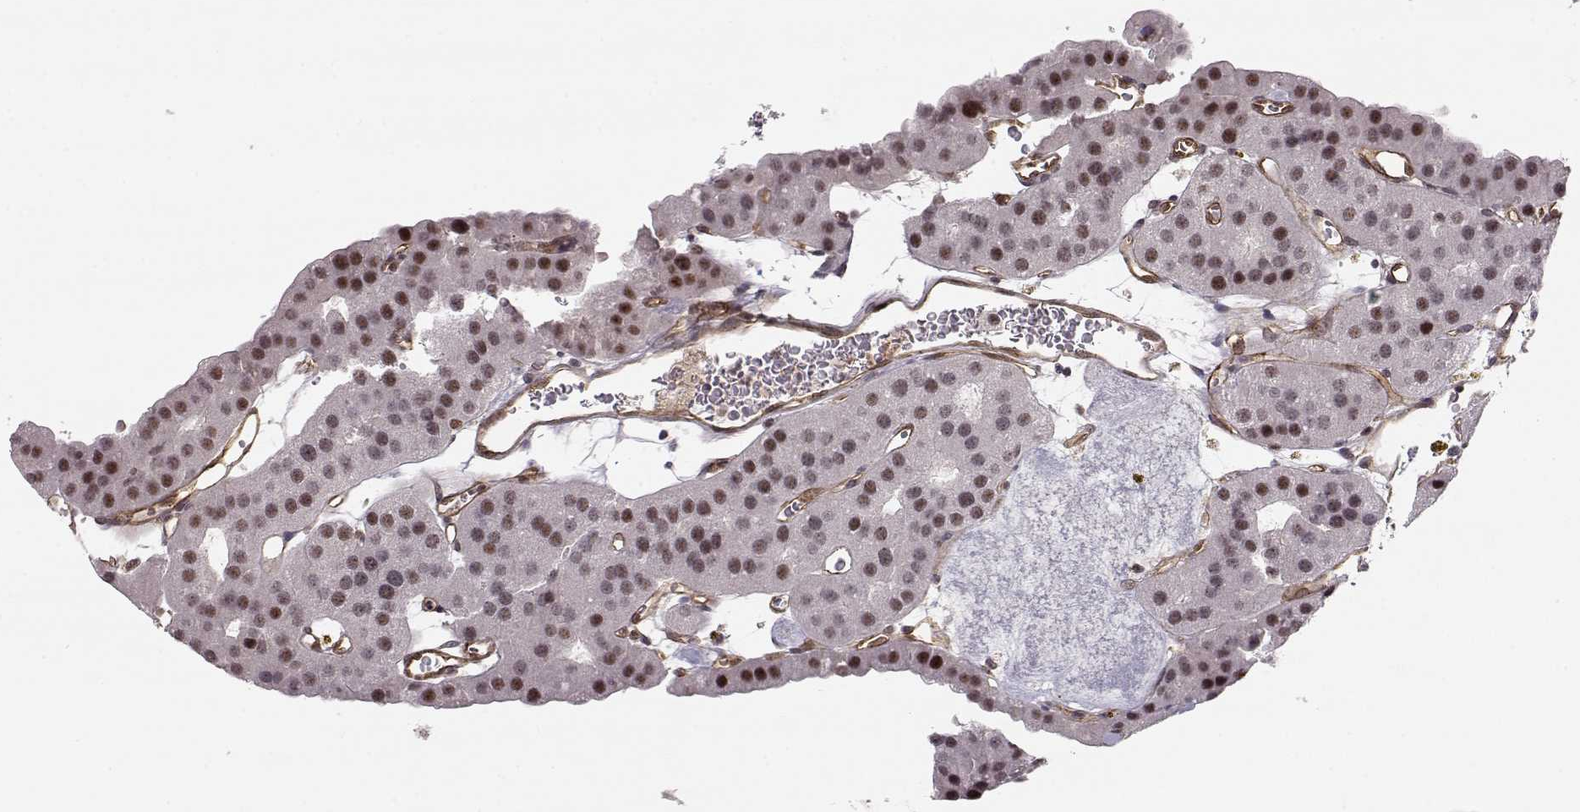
{"staining": {"intensity": "moderate", "quantity": ">75%", "location": "nuclear"}, "tissue": "parathyroid gland", "cell_type": "Glandular cells", "image_type": "normal", "snomed": [{"axis": "morphology", "description": "Normal tissue, NOS"}, {"axis": "morphology", "description": "Adenoma, NOS"}, {"axis": "topography", "description": "Parathyroid gland"}], "caption": "Approximately >75% of glandular cells in unremarkable parathyroid gland demonstrate moderate nuclear protein positivity as visualized by brown immunohistochemical staining.", "gene": "CIR1", "patient": {"sex": "female", "age": 86}}